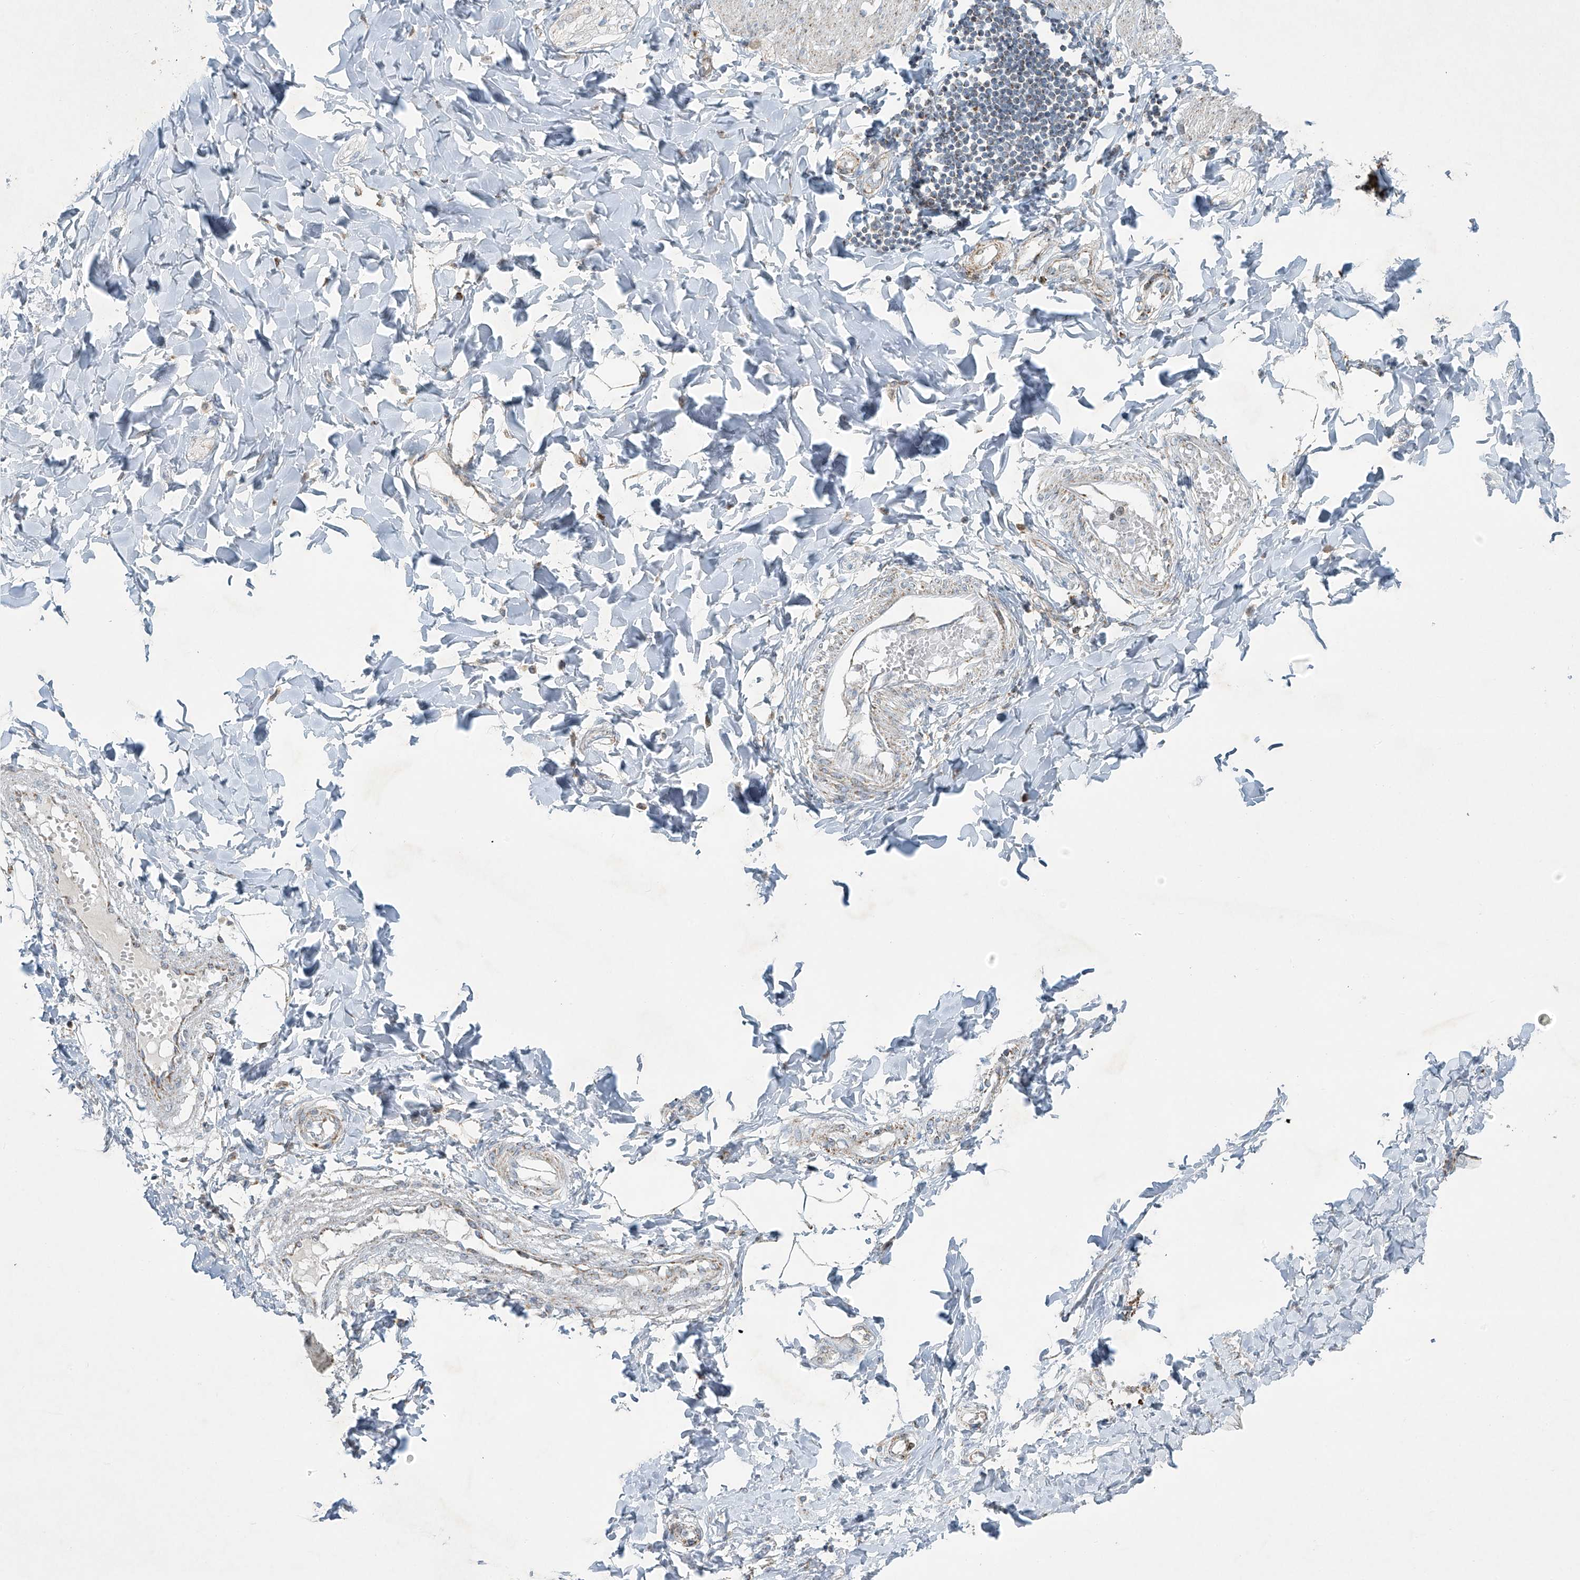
{"staining": {"intensity": "negative", "quantity": "none", "location": "none"}, "tissue": "smooth muscle", "cell_type": "Smooth muscle cells", "image_type": "normal", "snomed": [{"axis": "morphology", "description": "Normal tissue, NOS"}, {"axis": "morphology", "description": "Adenocarcinoma, NOS"}, {"axis": "topography", "description": "Colon"}, {"axis": "topography", "description": "Peripheral nerve tissue"}], "caption": "Image shows no significant protein expression in smooth muscle cells of unremarkable smooth muscle.", "gene": "SMDT1", "patient": {"sex": "male", "age": 14}}